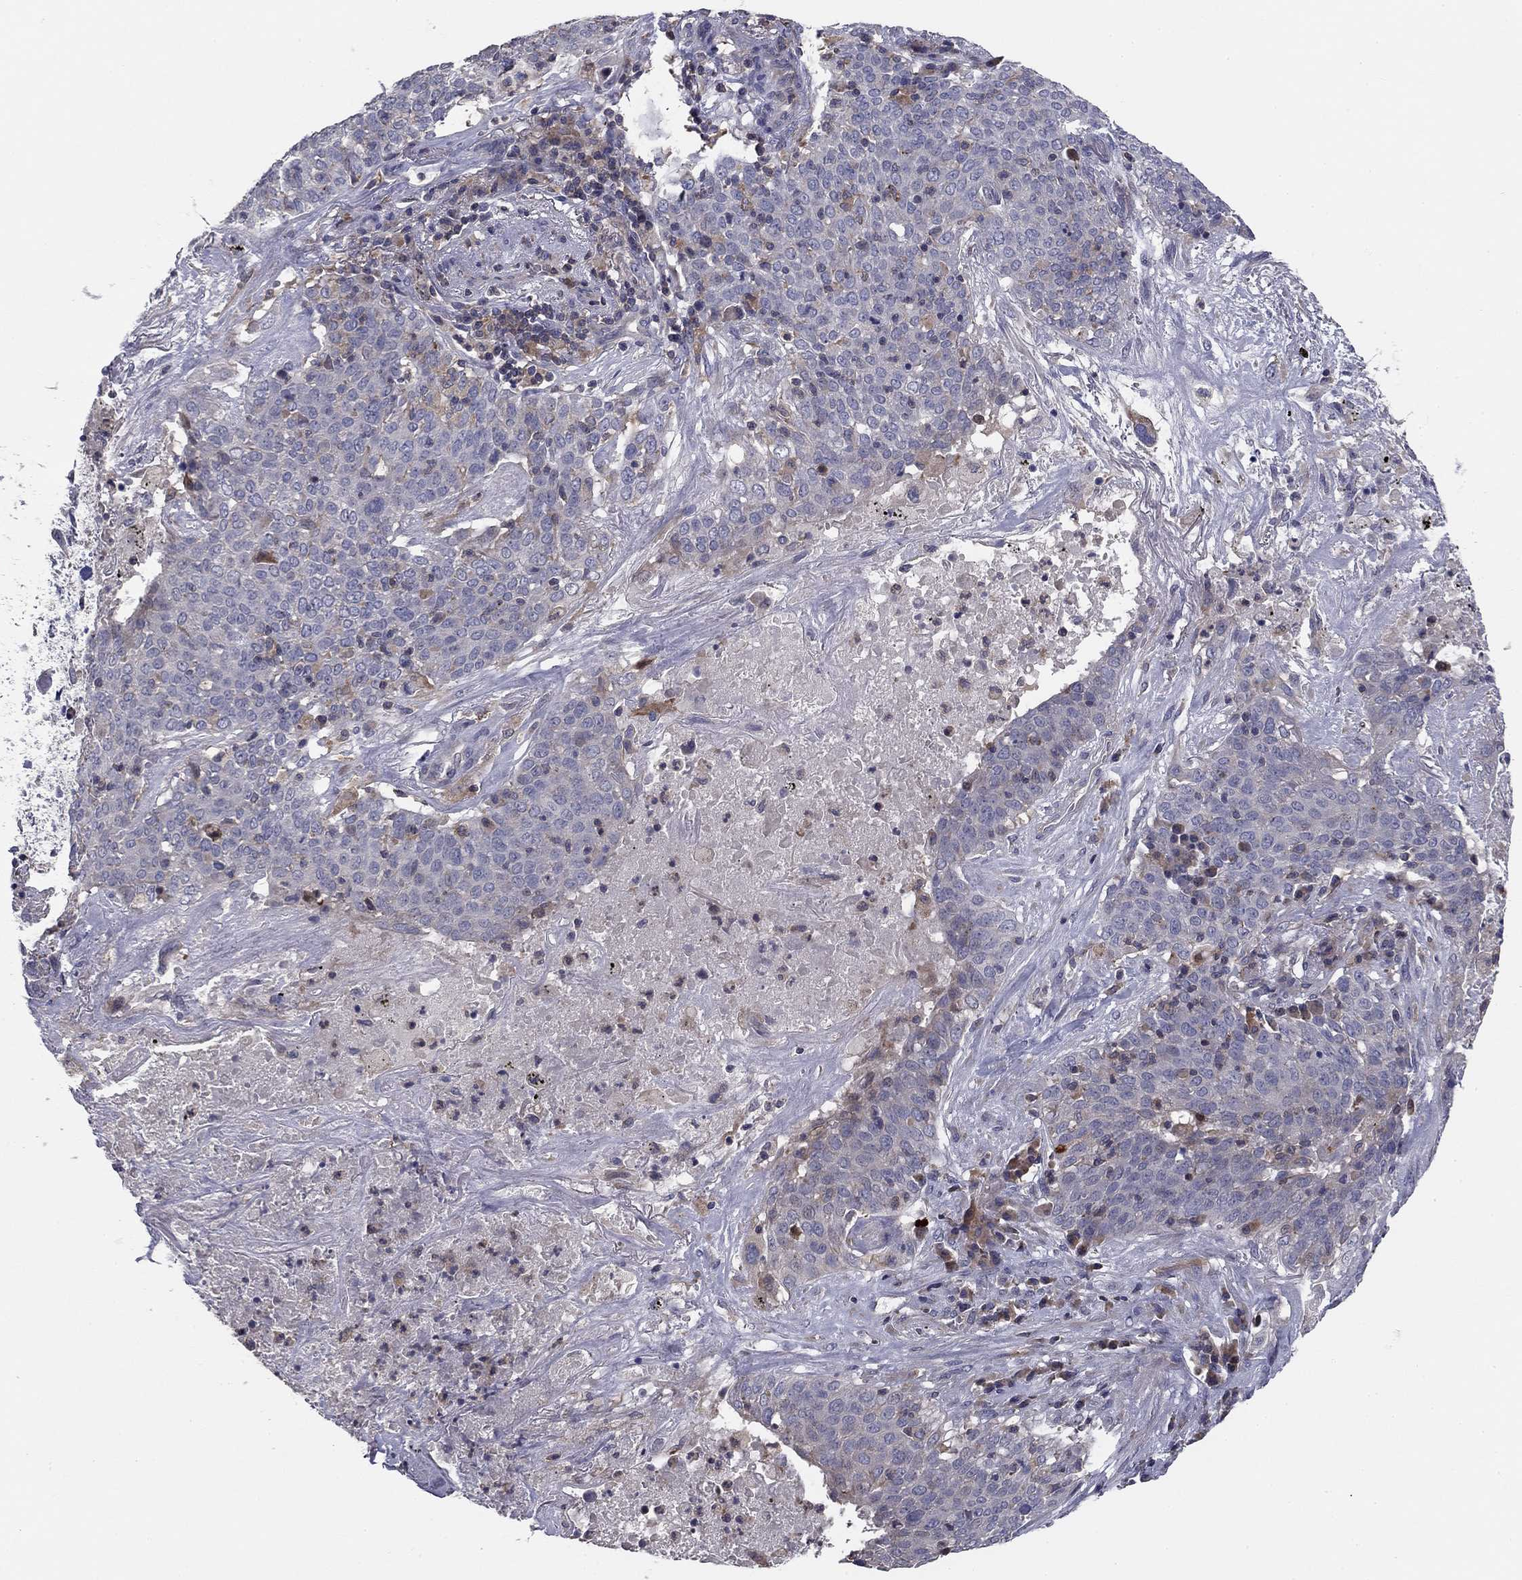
{"staining": {"intensity": "negative", "quantity": "none", "location": "none"}, "tissue": "lung cancer", "cell_type": "Tumor cells", "image_type": "cancer", "snomed": [{"axis": "morphology", "description": "Squamous cell carcinoma, NOS"}, {"axis": "topography", "description": "Lung"}], "caption": "Lung cancer stained for a protein using immunohistochemistry (IHC) reveals no positivity tumor cells.", "gene": "PLCB2", "patient": {"sex": "male", "age": 82}}